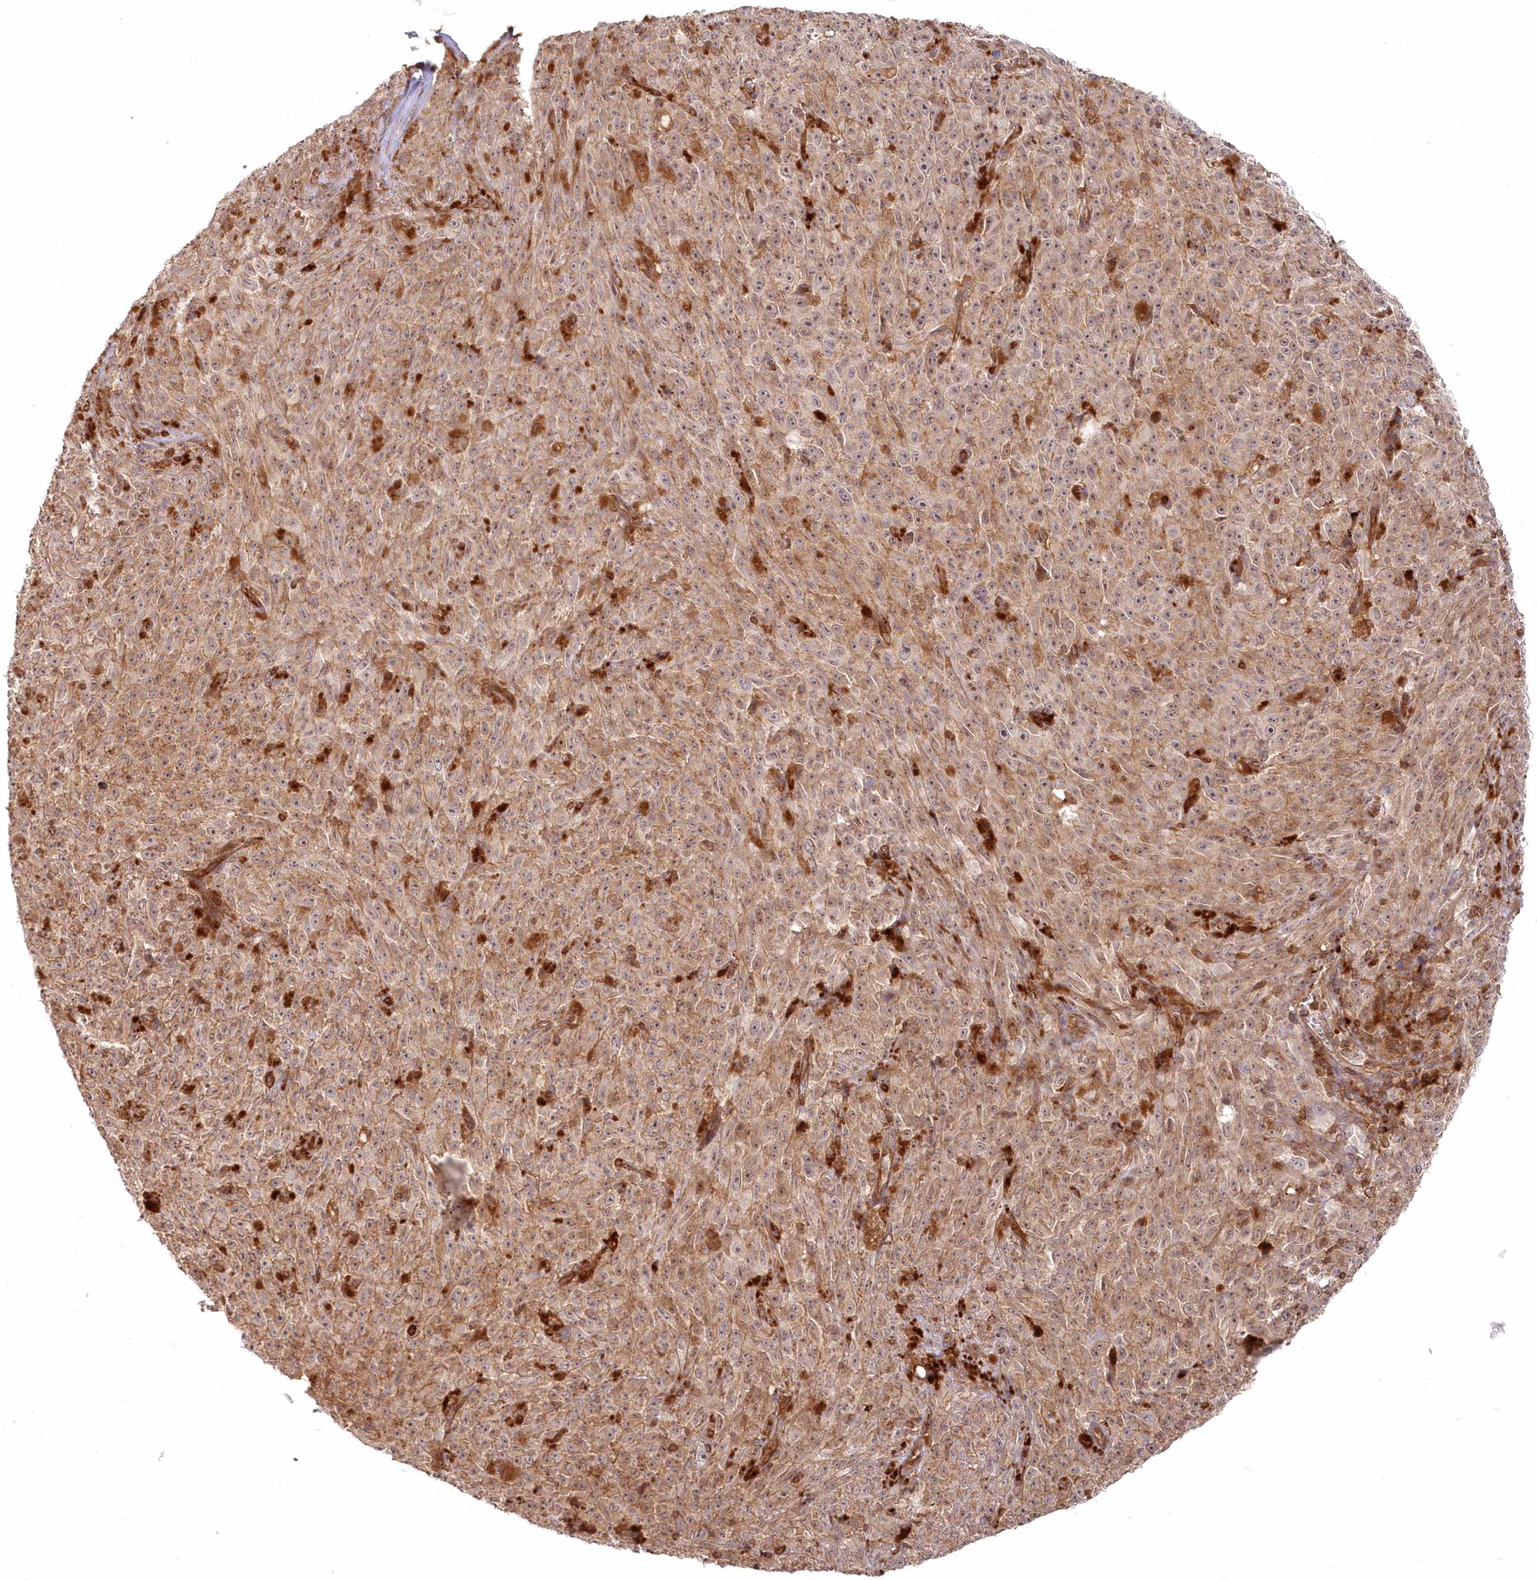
{"staining": {"intensity": "moderate", "quantity": ">75%", "location": "cytoplasmic/membranous"}, "tissue": "melanoma", "cell_type": "Tumor cells", "image_type": "cancer", "snomed": [{"axis": "morphology", "description": "Malignant melanoma, NOS"}, {"axis": "topography", "description": "Skin"}], "caption": "Malignant melanoma was stained to show a protein in brown. There is medium levels of moderate cytoplasmic/membranous staining in about >75% of tumor cells.", "gene": "RGCC", "patient": {"sex": "female", "age": 82}}